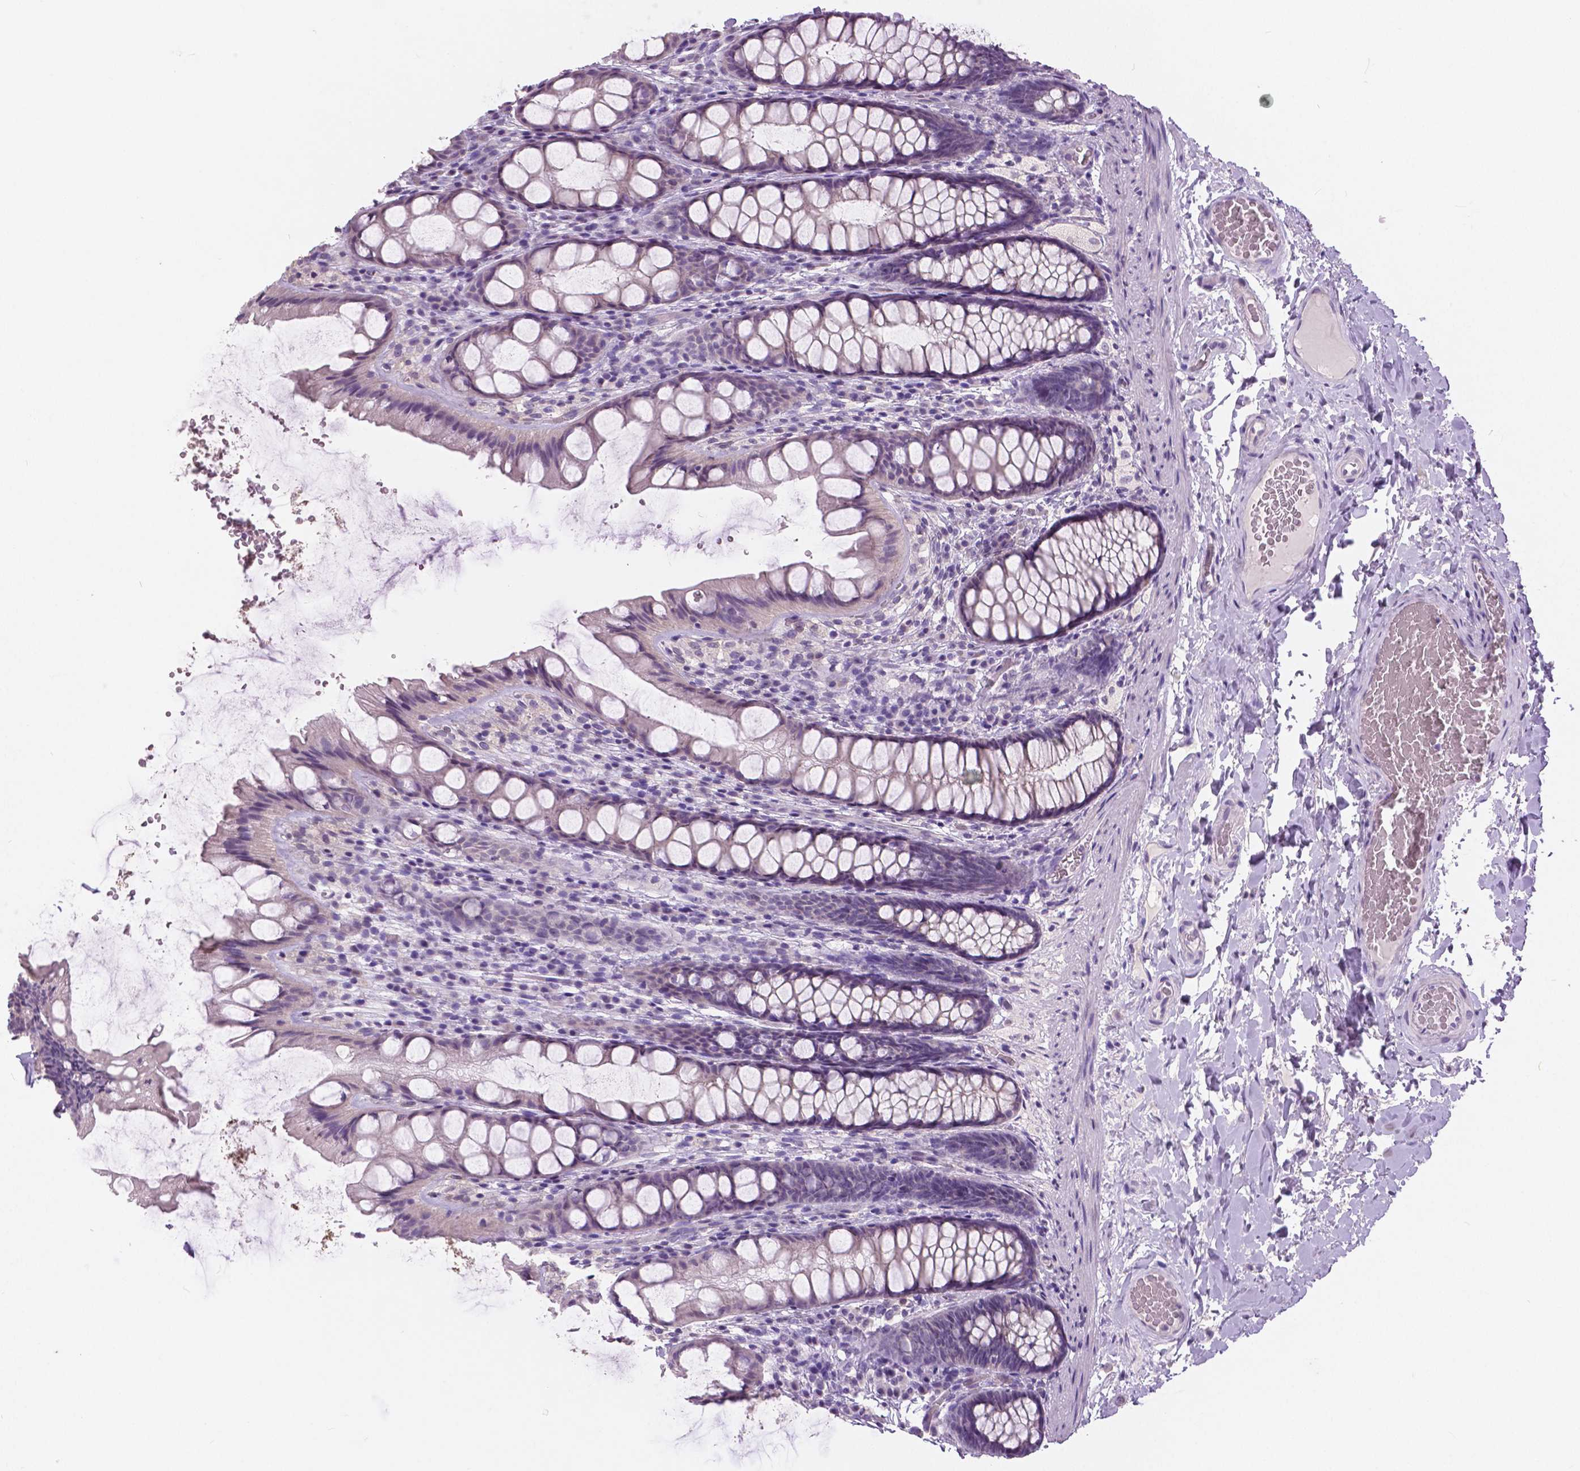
{"staining": {"intensity": "negative", "quantity": "none", "location": "none"}, "tissue": "colon", "cell_type": "Endothelial cells", "image_type": "normal", "snomed": [{"axis": "morphology", "description": "Normal tissue, NOS"}, {"axis": "topography", "description": "Colon"}], "caption": "DAB (3,3'-diaminobenzidine) immunohistochemical staining of normal colon demonstrates no significant expression in endothelial cells. (DAB (3,3'-diaminobenzidine) immunohistochemistry visualized using brightfield microscopy, high magnification).", "gene": "GRIN2A", "patient": {"sex": "male", "age": 47}}